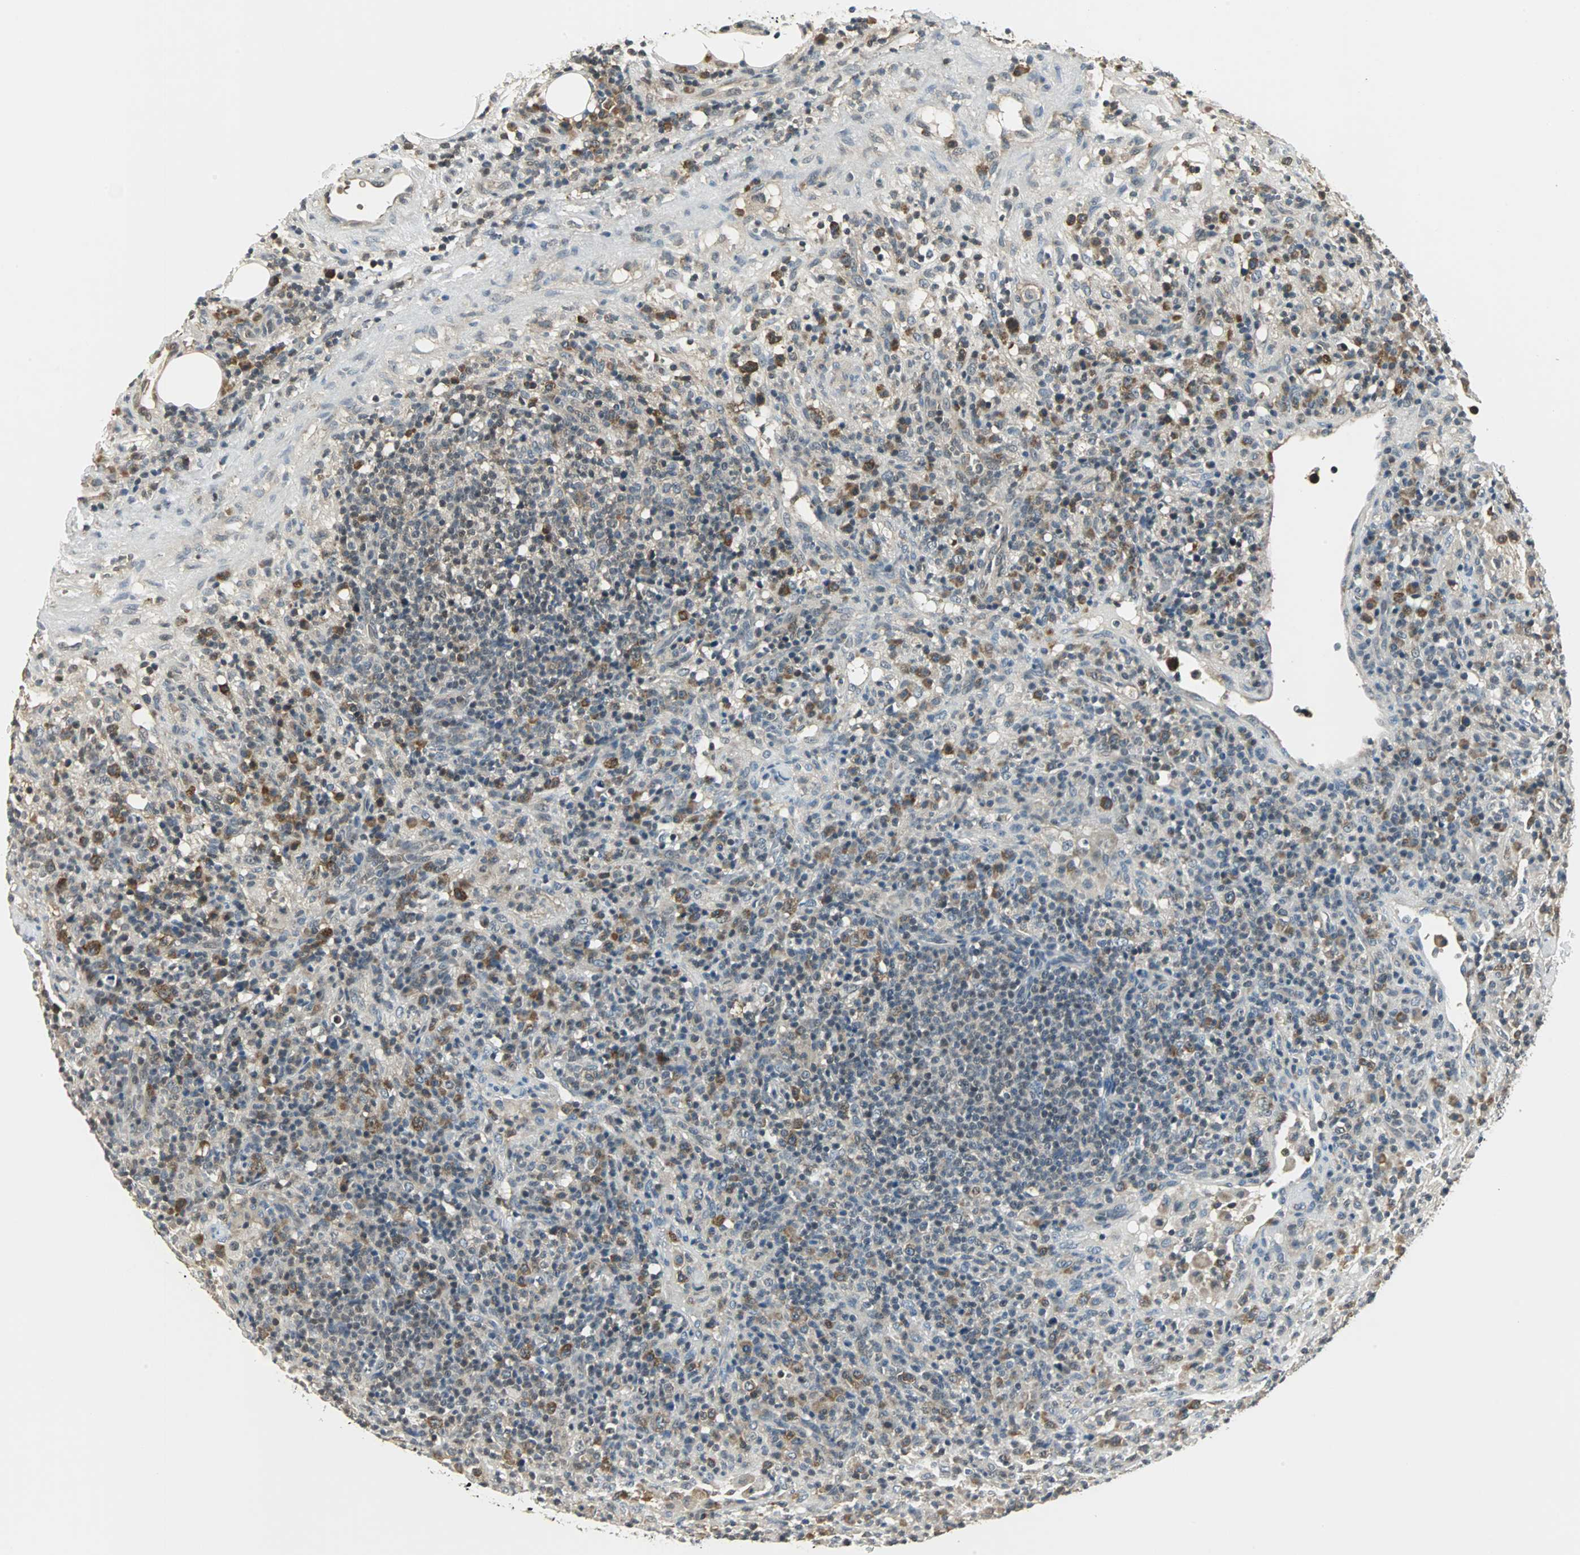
{"staining": {"intensity": "moderate", "quantity": "25%-75%", "location": "cytoplasmic/membranous"}, "tissue": "lymphoma", "cell_type": "Tumor cells", "image_type": "cancer", "snomed": [{"axis": "morphology", "description": "Hodgkin's disease, NOS"}, {"axis": "topography", "description": "Lymph node"}], "caption": "About 25%-75% of tumor cells in lymphoma exhibit moderate cytoplasmic/membranous protein staining as visualized by brown immunohistochemical staining.", "gene": "CCT5", "patient": {"sex": "male", "age": 65}}